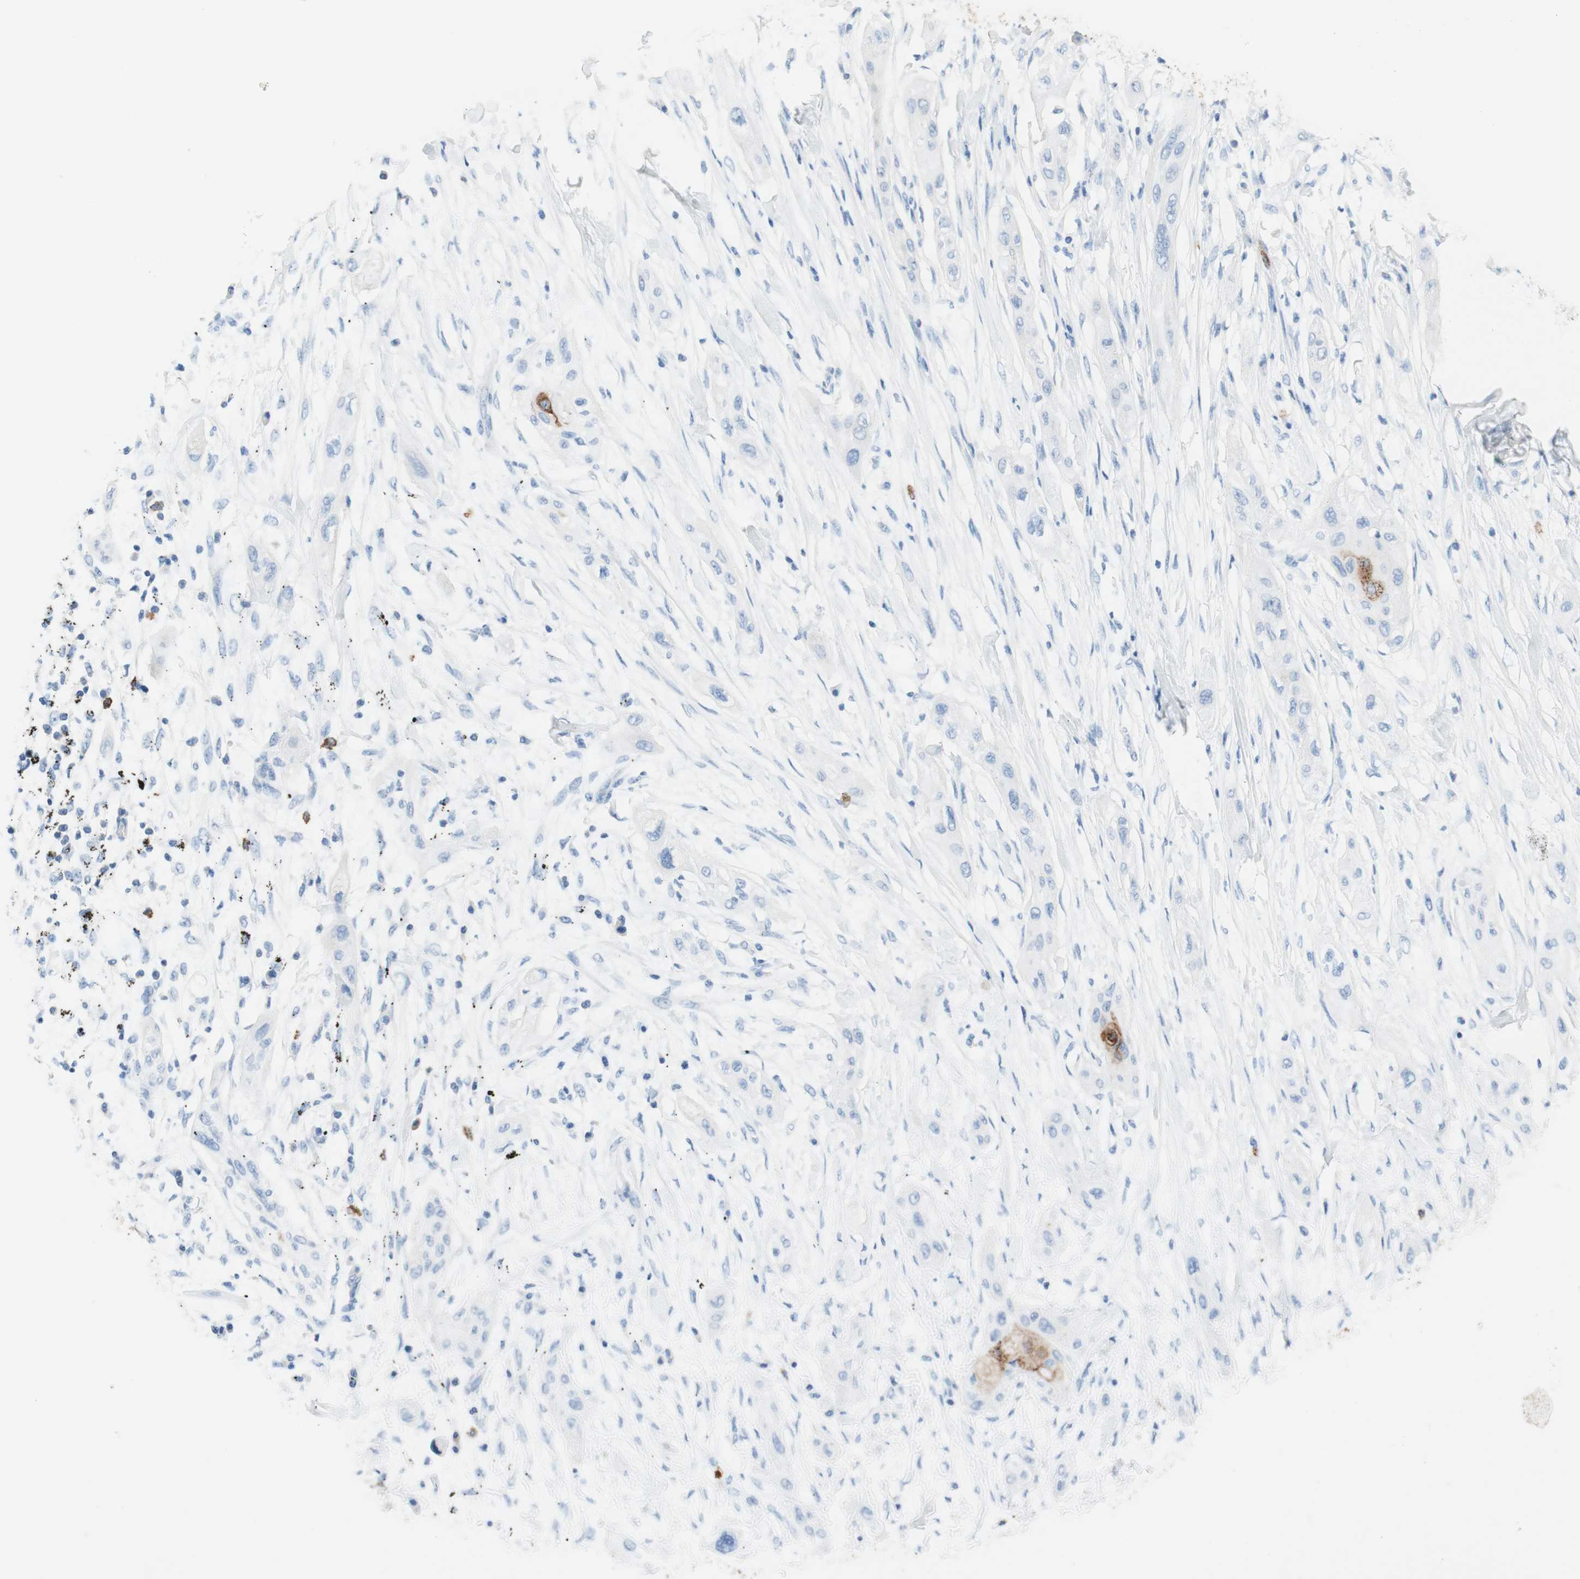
{"staining": {"intensity": "negative", "quantity": "none", "location": "none"}, "tissue": "lung cancer", "cell_type": "Tumor cells", "image_type": "cancer", "snomed": [{"axis": "morphology", "description": "Squamous cell carcinoma, NOS"}, {"axis": "topography", "description": "Lung"}], "caption": "An immunohistochemistry (IHC) histopathology image of lung cancer (squamous cell carcinoma) is shown. There is no staining in tumor cells of lung cancer (squamous cell carcinoma).", "gene": "CEACAM1", "patient": {"sex": "female", "age": 47}}